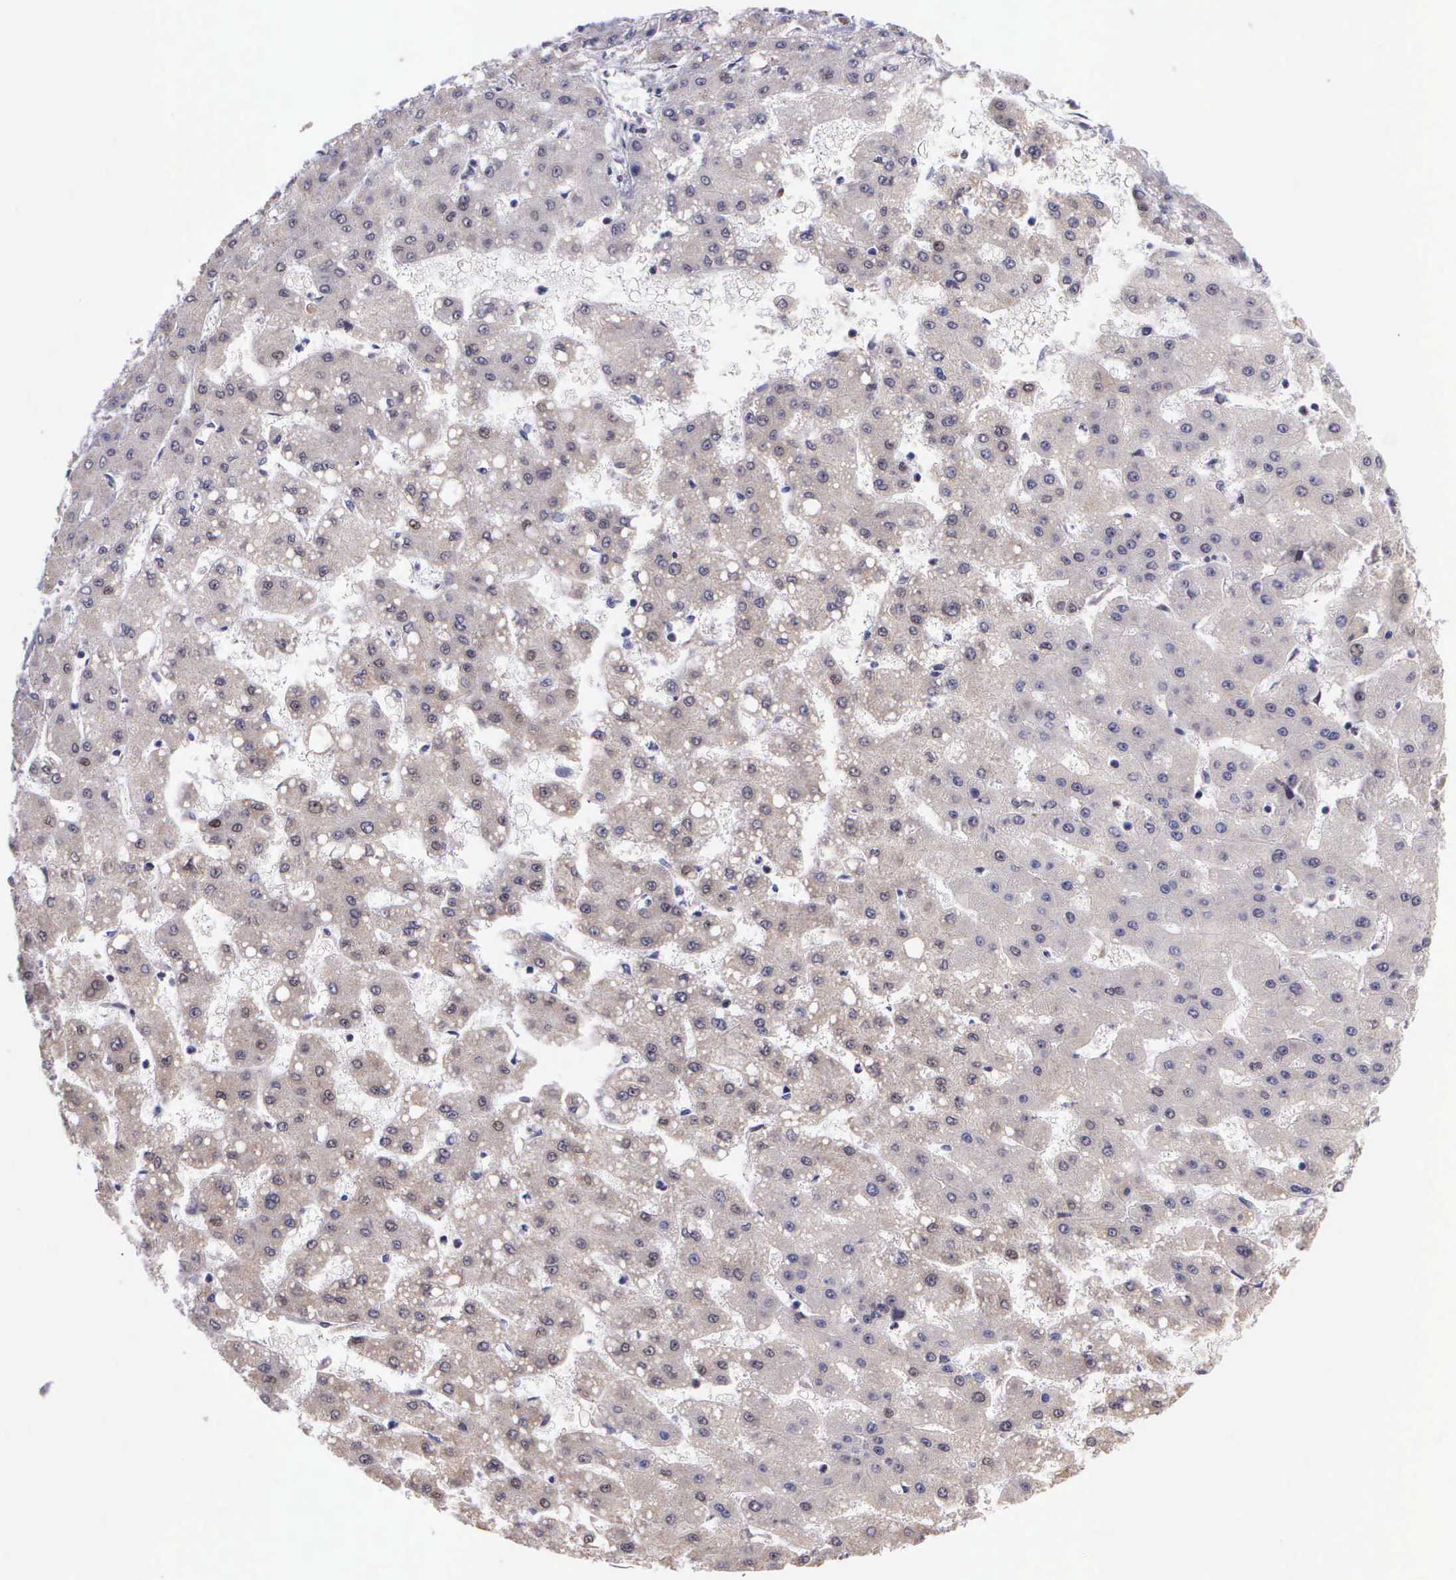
{"staining": {"intensity": "negative", "quantity": "none", "location": "none"}, "tissue": "liver cancer", "cell_type": "Tumor cells", "image_type": "cancer", "snomed": [{"axis": "morphology", "description": "Carcinoma, Hepatocellular, NOS"}, {"axis": "topography", "description": "Liver"}], "caption": "Liver cancer (hepatocellular carcinoma) stained for a protein using IHC displays no staining tumor cells.", "gene": "SLC25A21", "patient": {"sex": "female", "age": 52}}